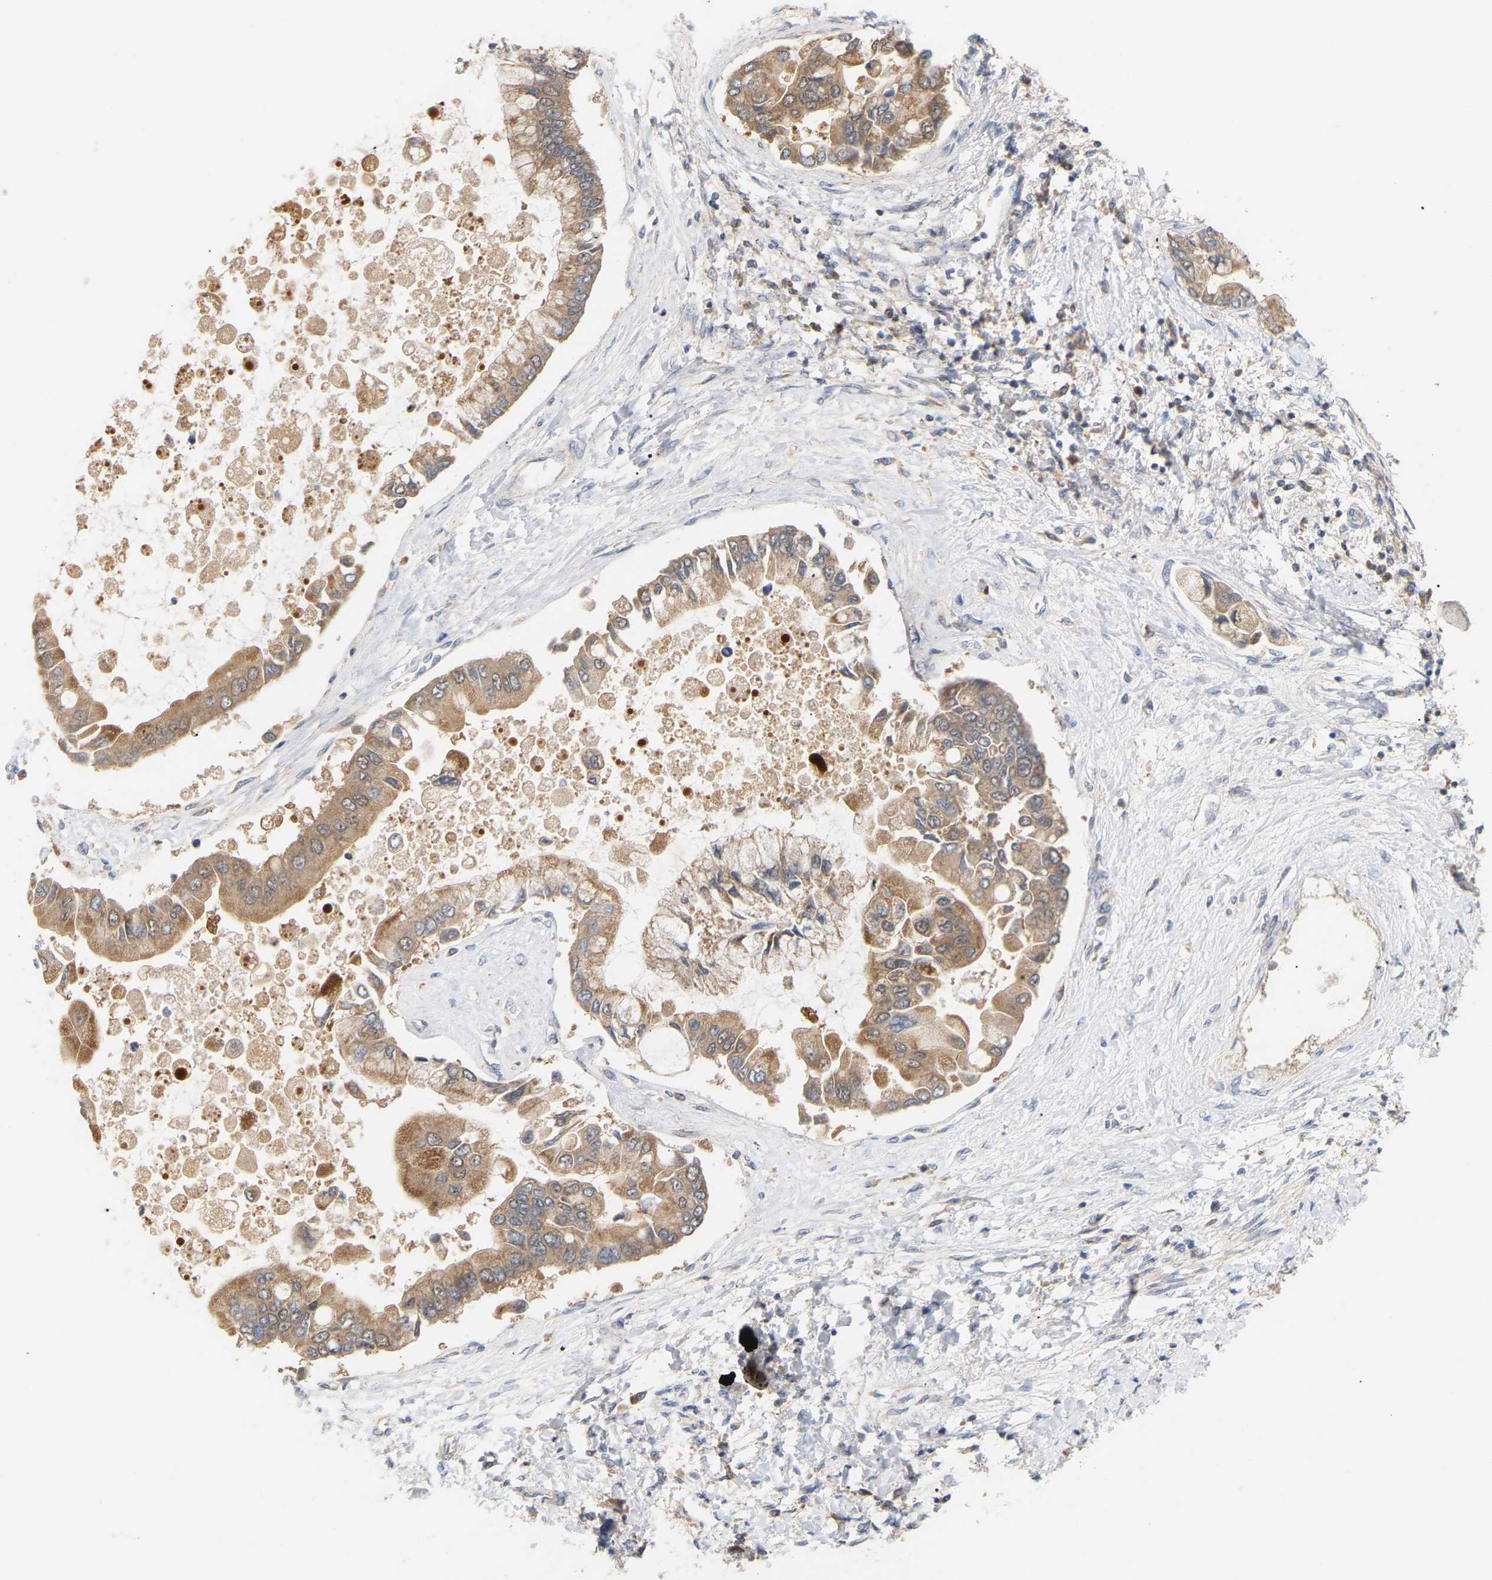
{"staining": {"intensity": "moderate", "quantity": ">75%", "location": "cytoplasmic/membranous"}, "tissue": "liver cancer", "cell_type": "Tumor cells", "image_type": "cancer", "snomed": [{"axis": "morphology", "description": "Cholangiocarcinoma"}, {"axis": "topography", "description": "Liver"}], "caption": "Liver cancer (cholangiocarcinoma) stained for a protein shows moderate cytoplasmic/membranous positivity in tumor cells.", "gene": "TPMT", "patient": {"sex": "male", "age": 50}}